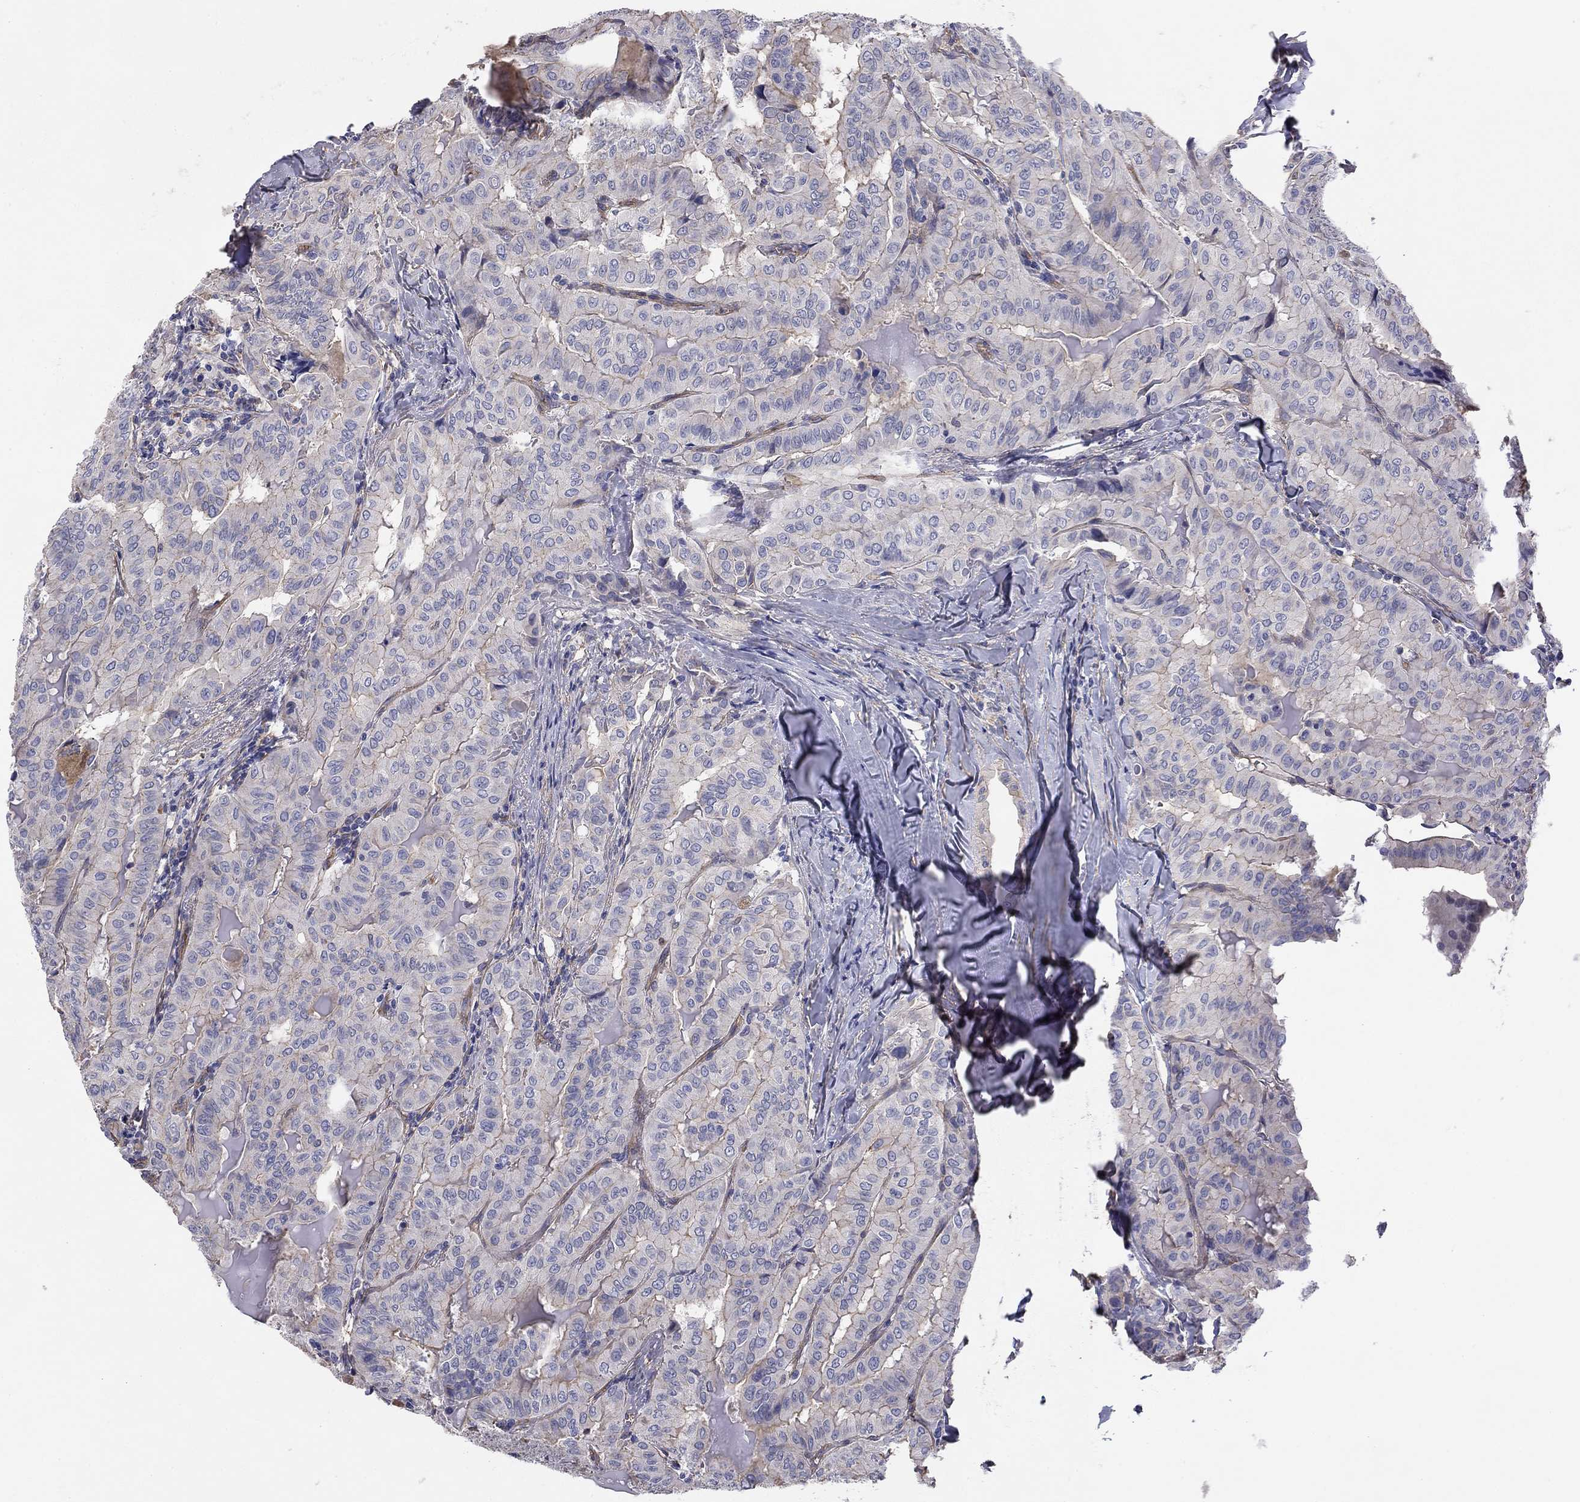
{"staining": {"intensity": "weak", "quantity": "25%-75%", "location": "cytoplasmic/membranous"}, "tissue": "thyroid cancer", "cell_type": "Tumor cells", "image_type": "cancer", "snomed": [{"axis": "morphology", "description": "Papillary adenocarcinoma, NOS"}, {"axis": "topography", "description": "Thyroid gland"}], "caption": "Immunohistochemistry micrograph of neoplastic tissue: human papillary adenocarcinoma (thyroid) stained using immunohistochemistry displays low levels of weak protein expression localized specifically in the cytoplasmic/membranous of tumor cells, appearing as a cytoplasmic/membranous brown color.", "gene": "TCHH", "patient": {"sex": "female", "age": 68}}